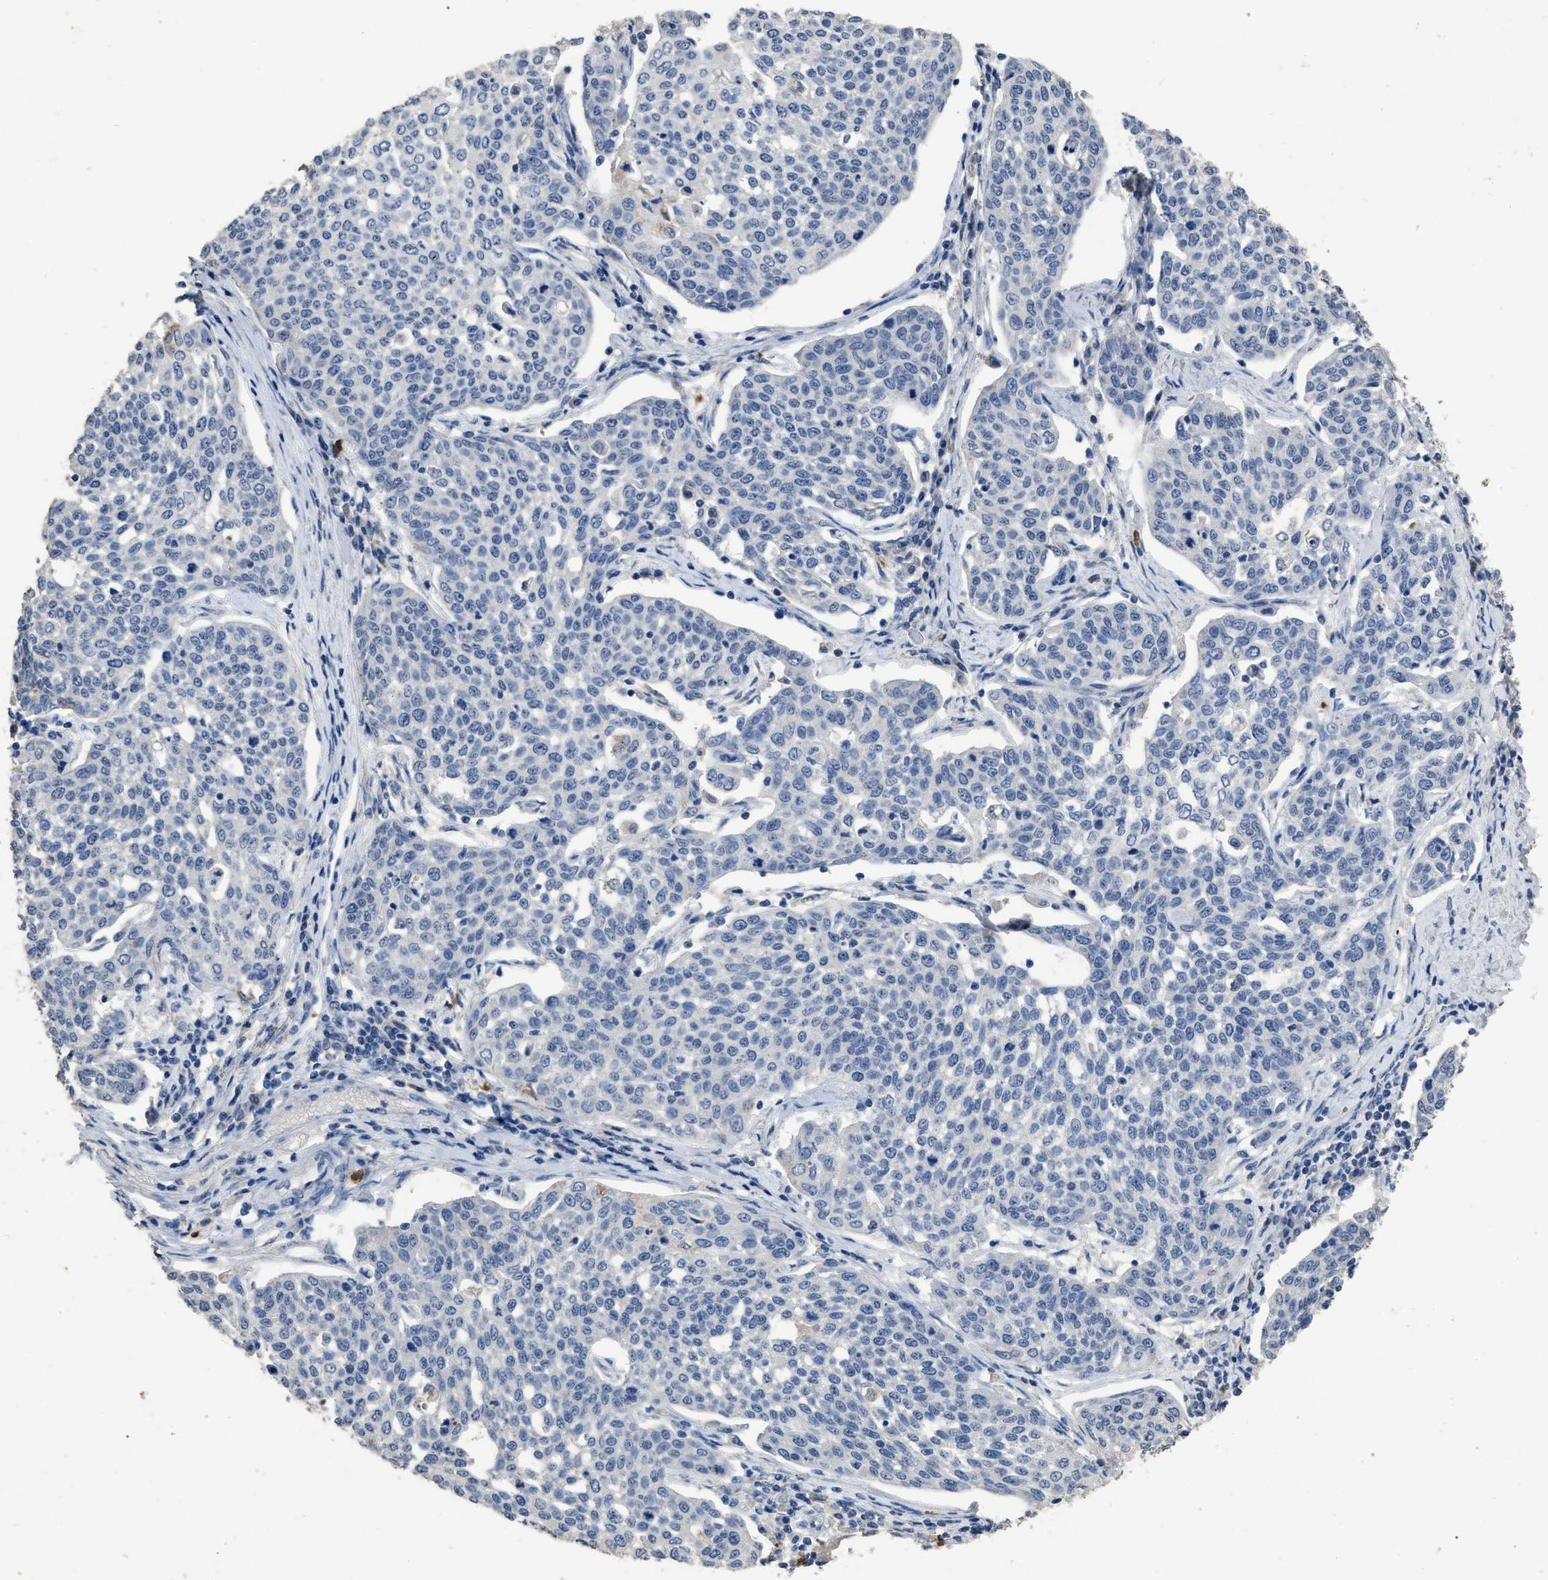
{"staining": {"intensity": "negative", "quantity": "none", "location": "none"}, "tissue": "cervical cancer", "cell_type": "Tumor cells", "image_type": "cancer", "snomed": [{"axis": "morphology", "description": "Squamous cell carcinoma, NOS"}, {"axis": "topography", "description": "Cervix"}], "caption": "The histopathology image displays no significant staining in tumor cells of cervical cancer. (DAB (3,3'-diaminobenzidine) IHC, high magnification).", "gene": "HABP2", "patient": {"sex": "female", "age": 34}}